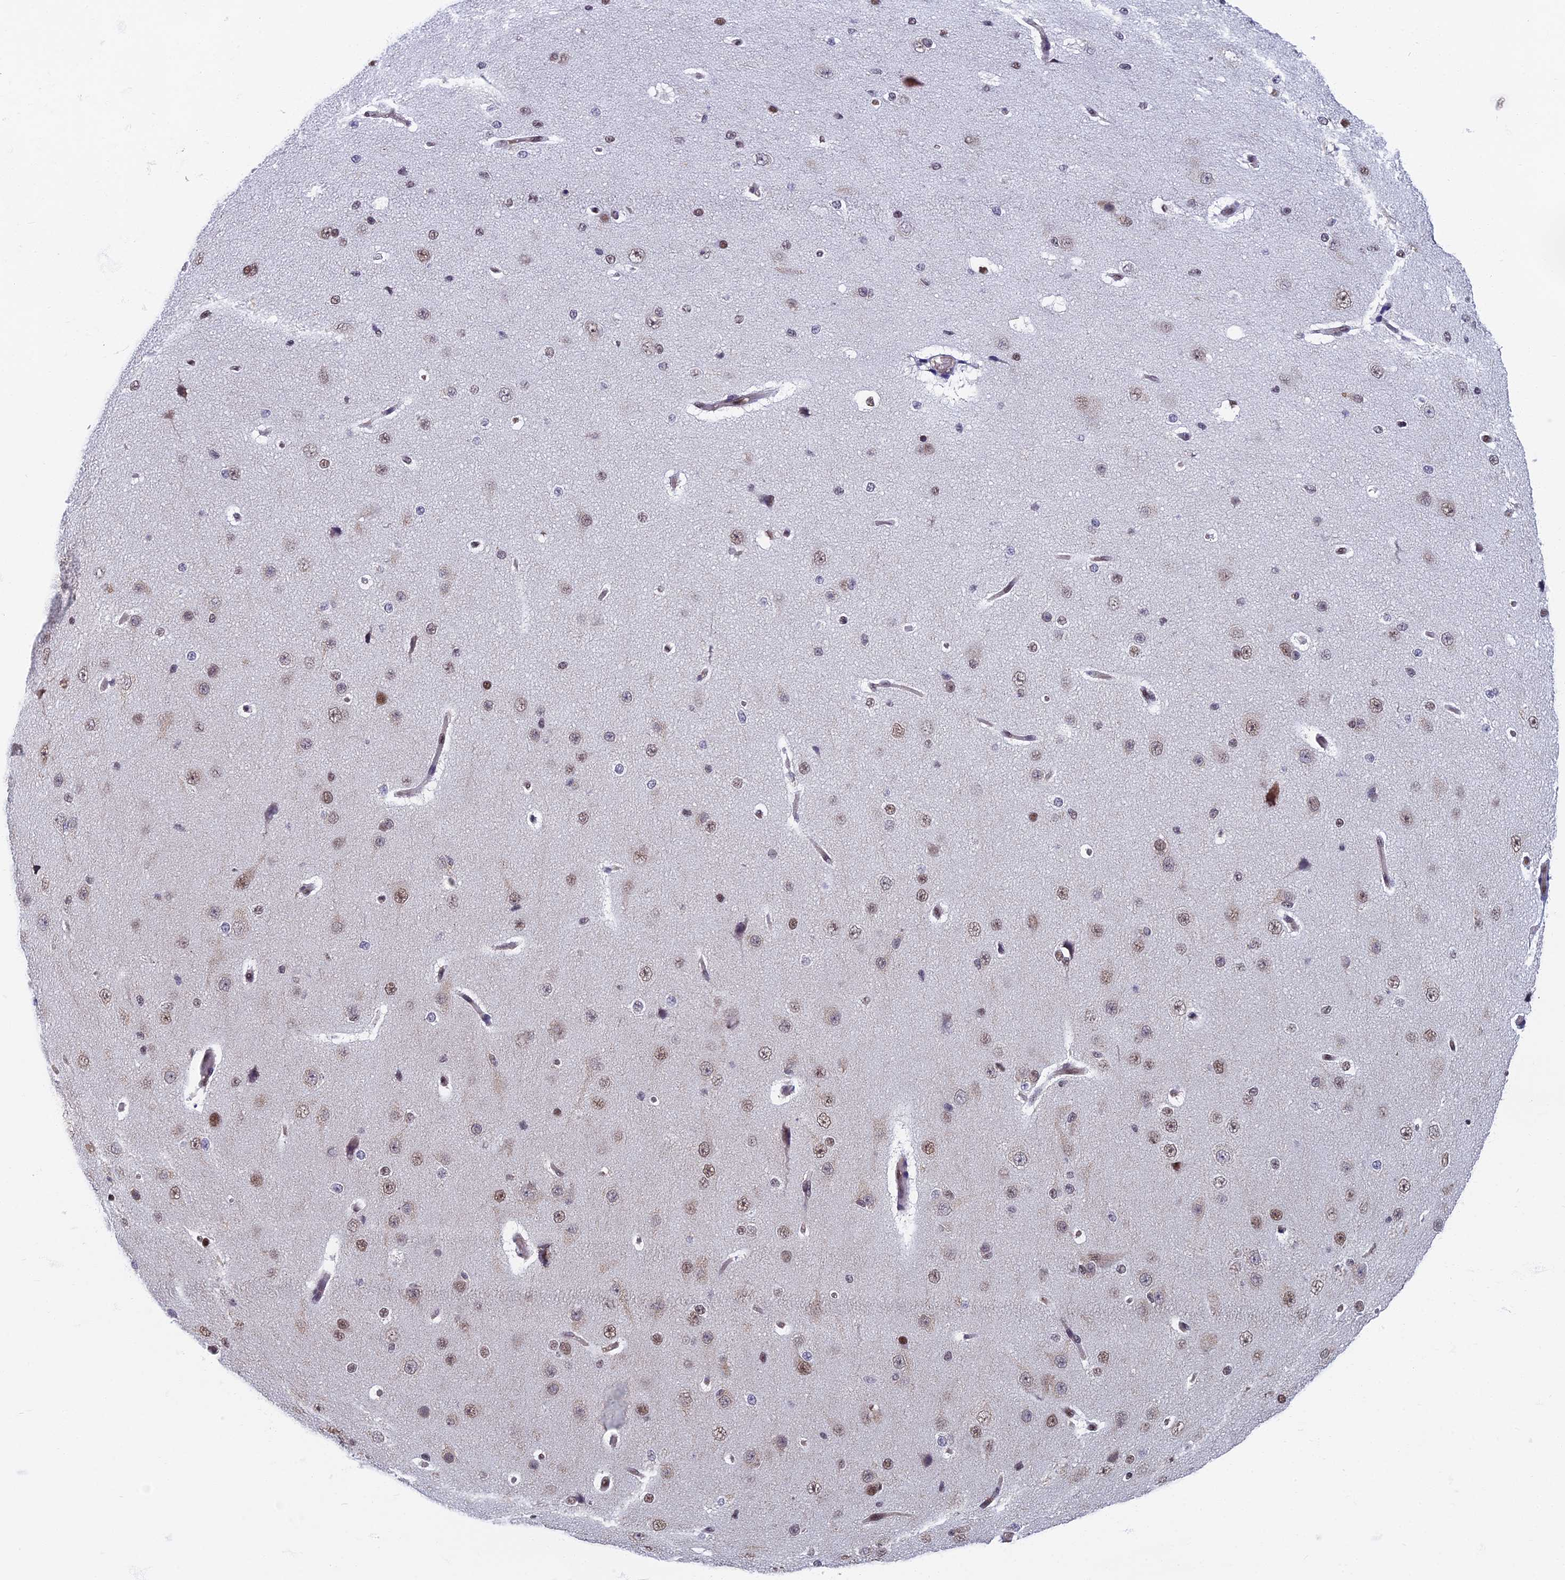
{"staining": {"intensity": "weak", "quantity": ">75%", "location": "nuclear"}, "tissue": "cerebral cortex", "cell_type": "Endothelial cells", "image_type": "normal", "snomed": [{"axis": "morphology", "description": "Normal tissue, NOS"}, {"axis": "morphology", "description": "Developmental malformation"}, {"axis": "topography", "description": "Cerebral cortex"}], "caption": "Benign cerebral cortex displays weak nuclear staining in about >75% of endothelial cells.", "gene": "TAF13", "patient": {"sex": "female", "age": 30}}